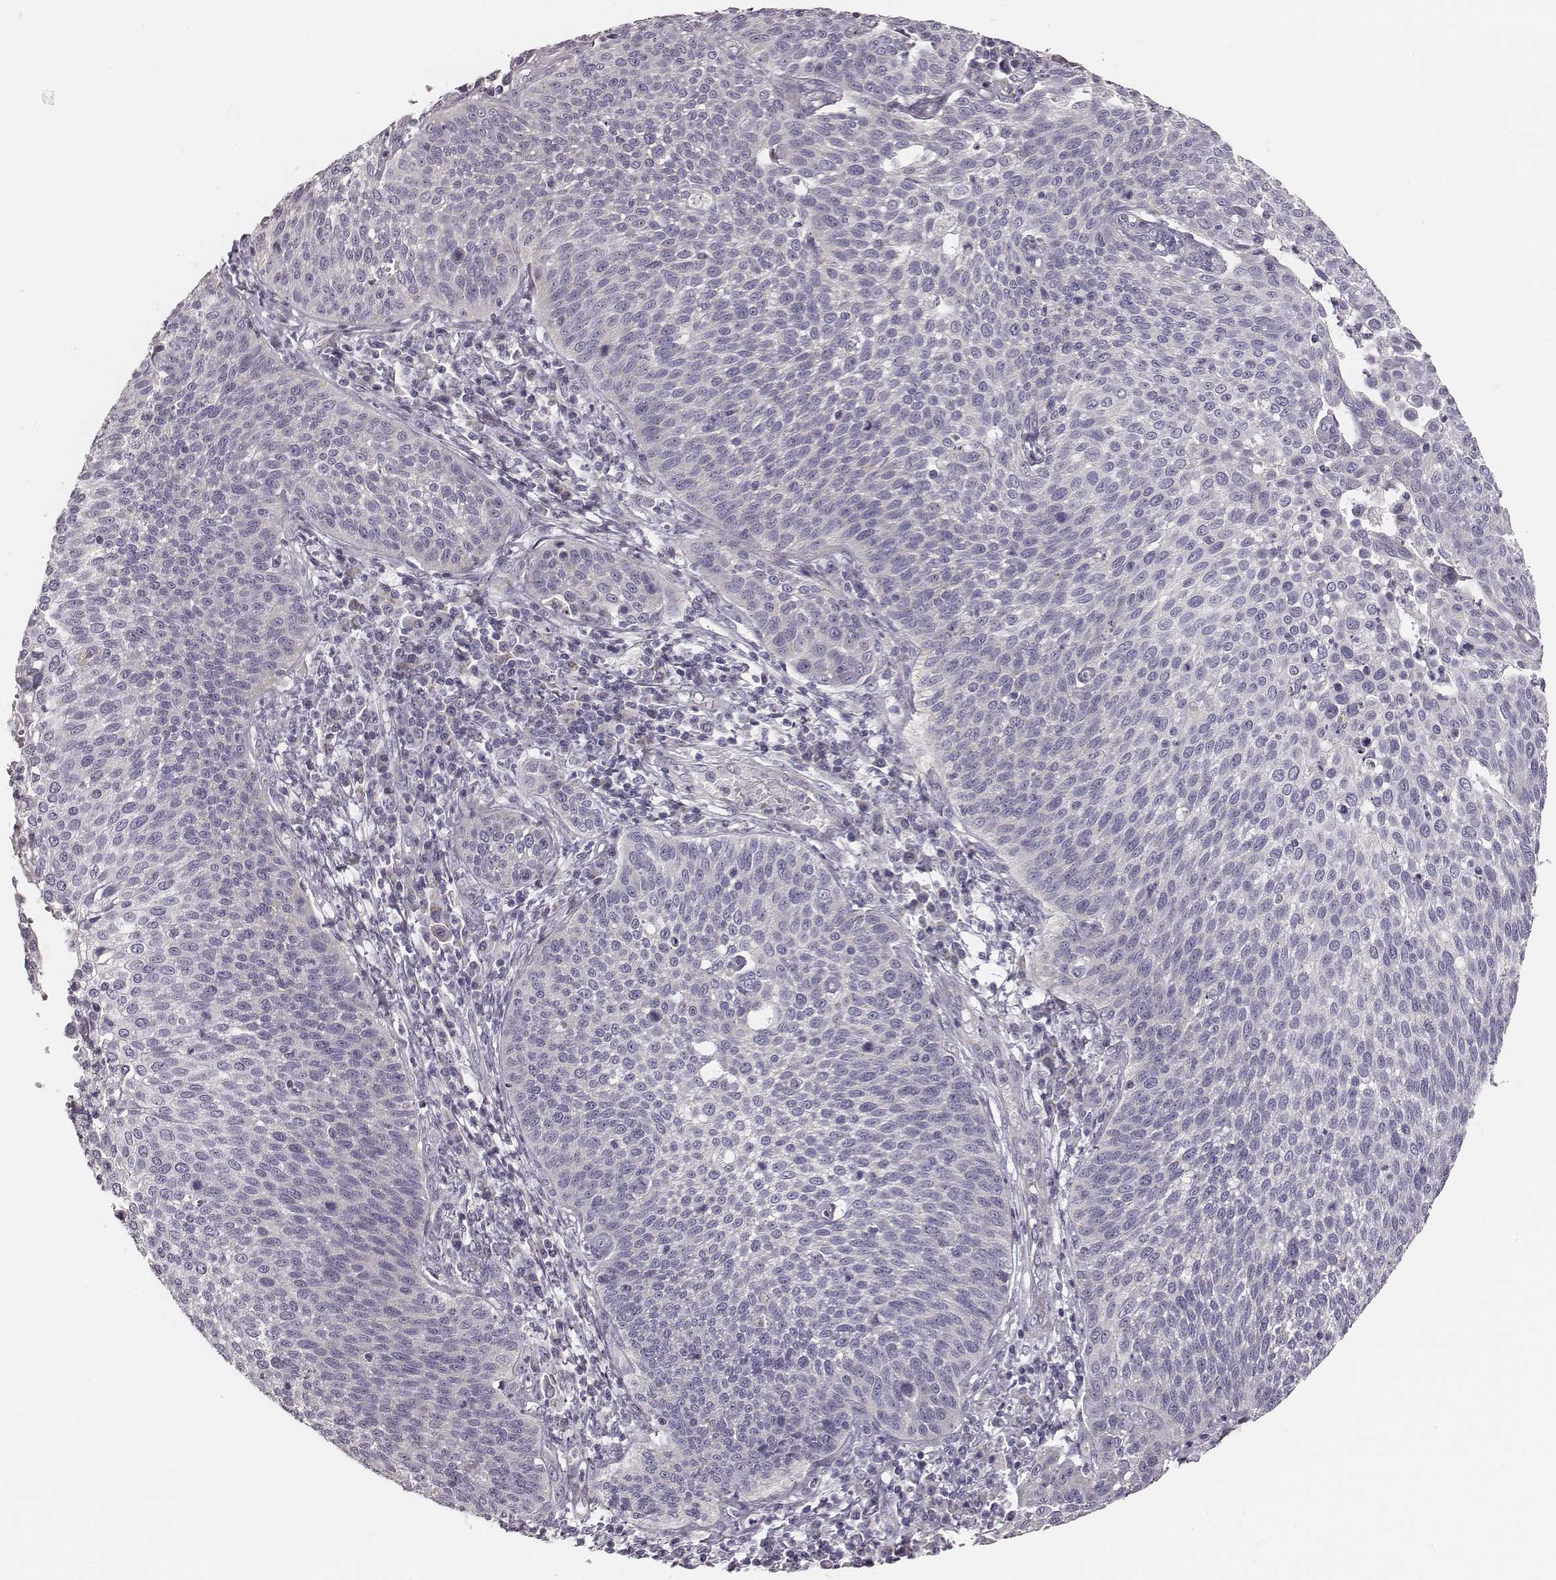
{"staining": {"intensity": "negative", "quantity": "none", "location": "none"}, "tissue": "cervical cancer", "cell_type": "Tumor cells", "image_type": "cancer", "snomed": [{"axis": "morphology", "description": "Squamous cell carcinoma, NOS"}, {"axis": "topography", "description": "Cervix"}], "caption": "IHC histopathology image of human cervical cancer (squamous cell carcinoma) stained for a protein (brown), which exhibits no positivity in tumor cells.", "gene": "UBL4B", "patient": {"sex": "female", "age": 34}}